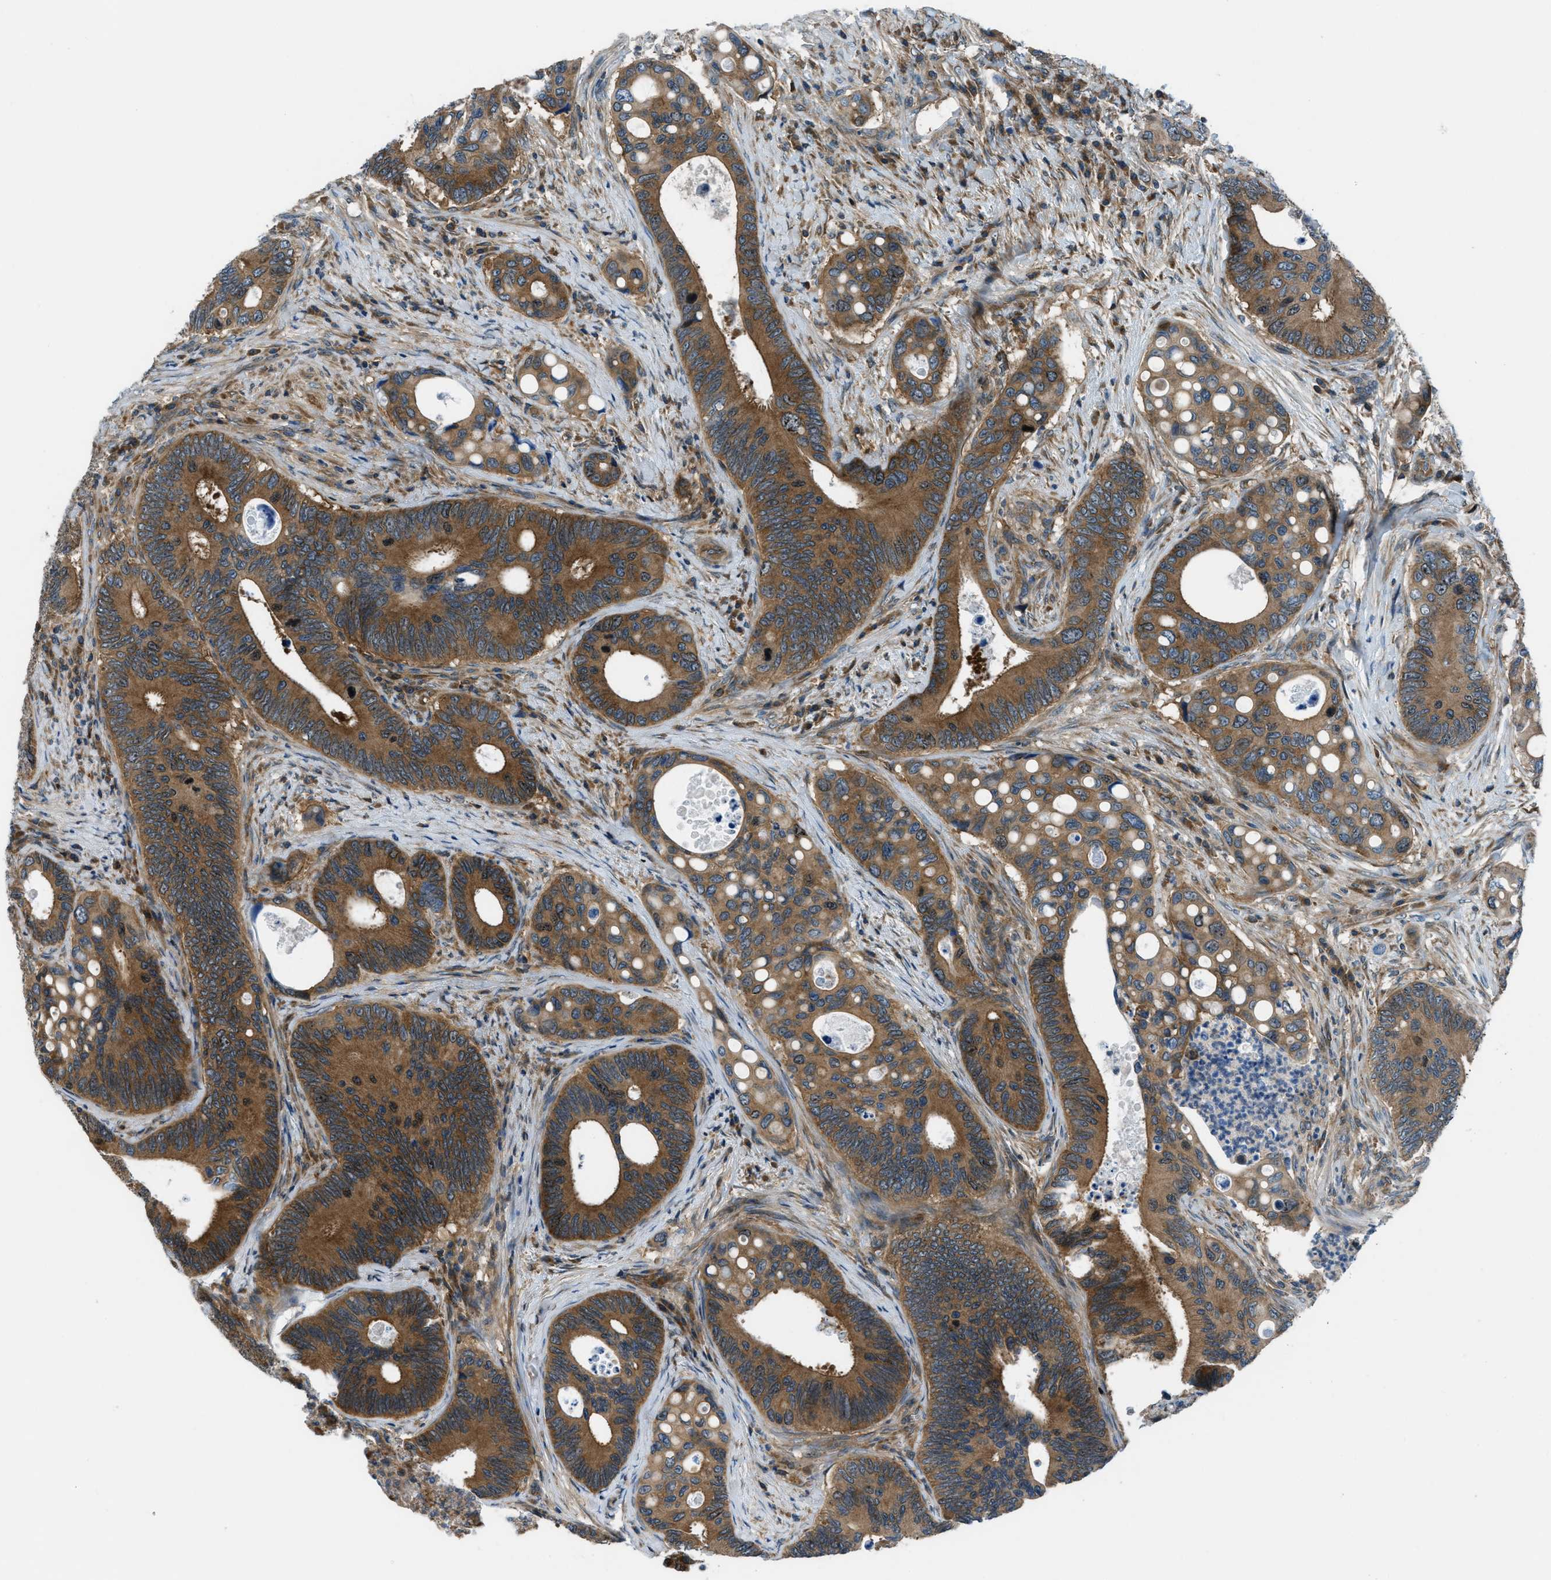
{"staining": {"intensity": "moderate", "quantity": ">75%", "location": "cytoplasmic/membranous"}, "tissue": "colorectal cancer", "cell_type": "Tumor cells", "image_type": "cancer", "snomed": [{"axis": "morphology", "description": "Inflammation, NOS"}, {"axis": "morphology", "description": "Adenocarcinoma, NOS"}, {"axis": "topography", "description": "Colon"}], "caption": "Tumor cells reveal medium levels of moderate cytoplasmic/membranous staining in about >75% of cells in human colorectal cancer.", "gene": "ARFGAP2", "patient": {"sex": "male", "age": 72}}